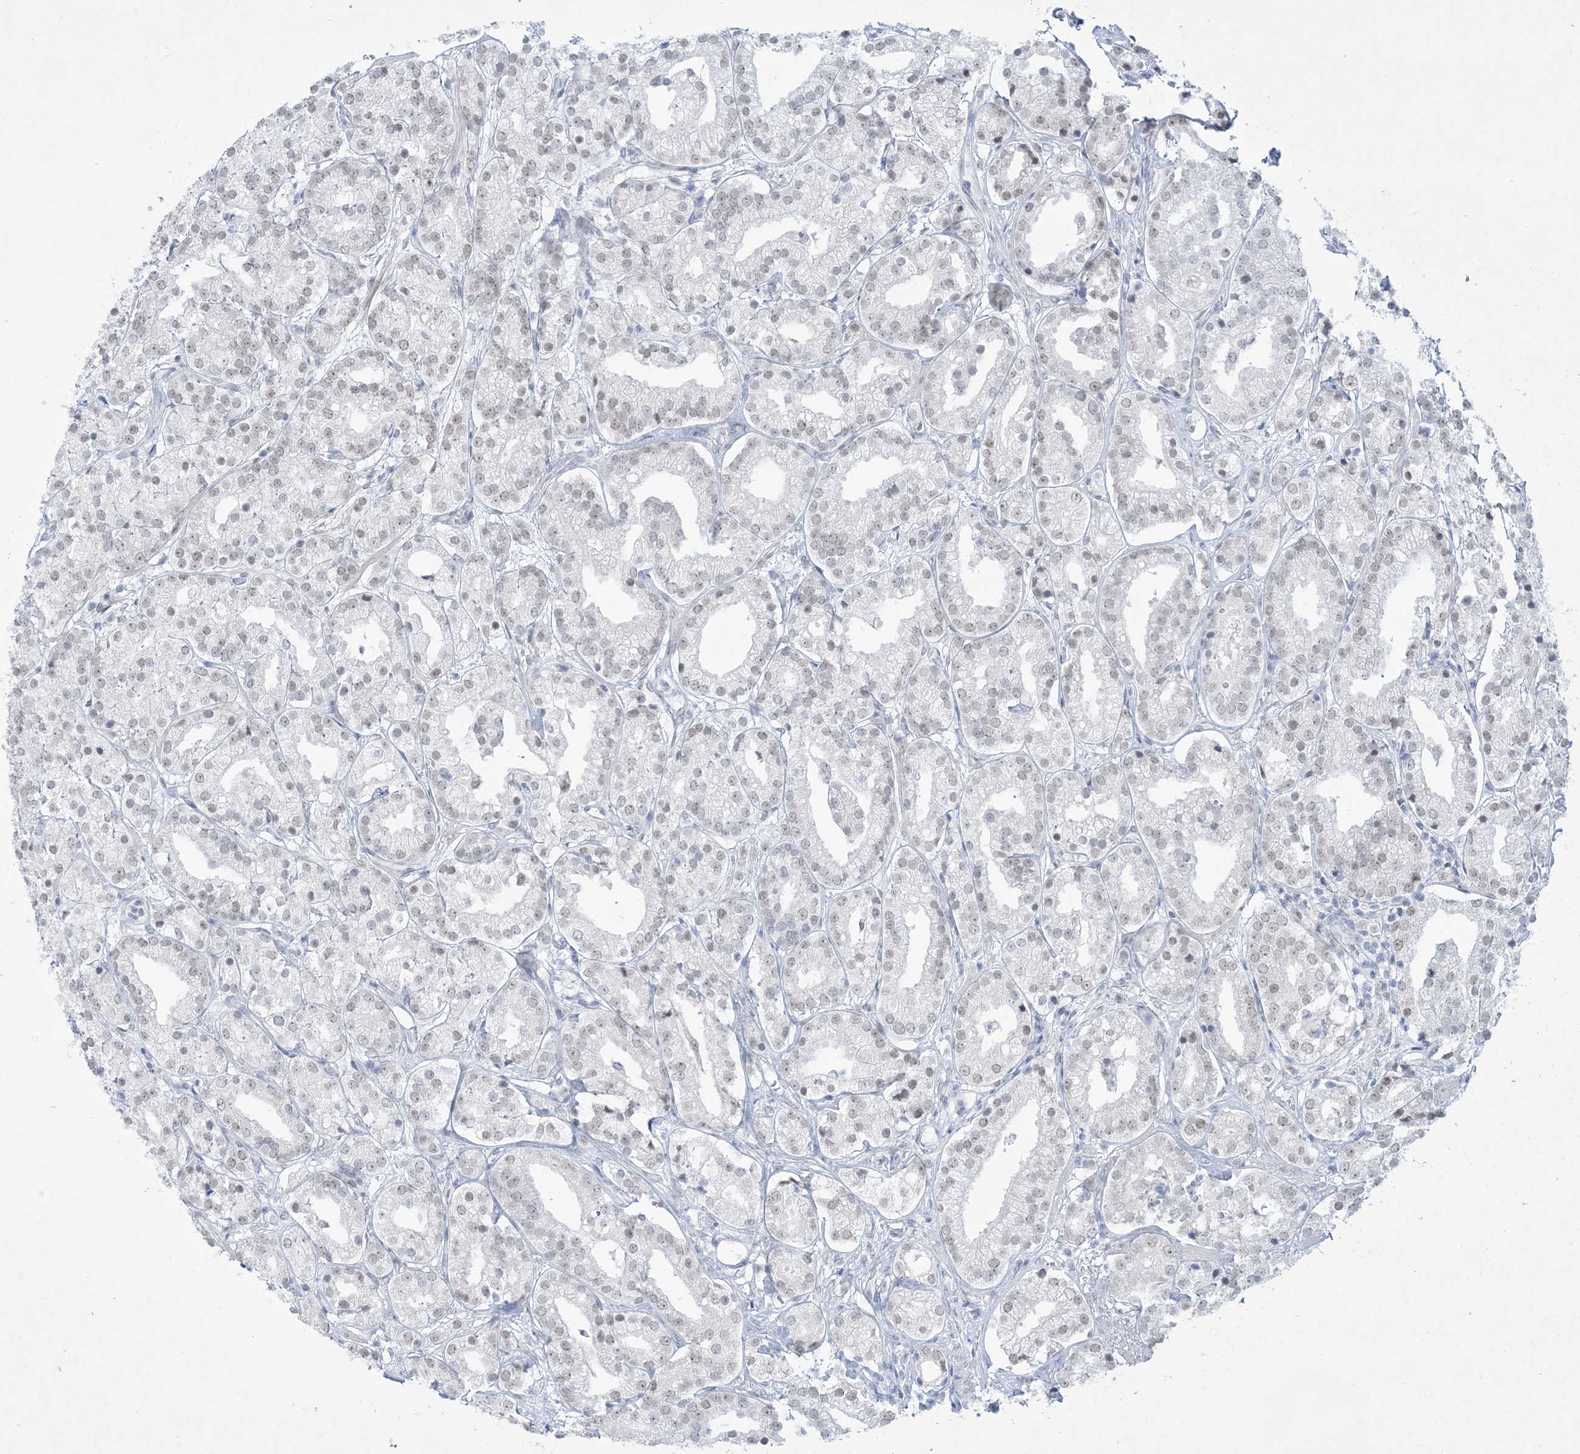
{"staining": {"intensity": "negative", "quantity": "none", "location": "none"}, "tissue": "prostate cancer", "cell_type": "Tumor cells", "image_type": "cancer", "snomed": [{"axis": "morphology", "description": "Adenocarcinoma, High grade"}, {"axis": "topography", "description": "Prostate"}], "caption": "The image demonstrates no staining of tumor cells in adenocarcinoma (high-grade) (prostate).", "gene": "HOMEZ", "patient": {"sex": "male", "age": 69}}